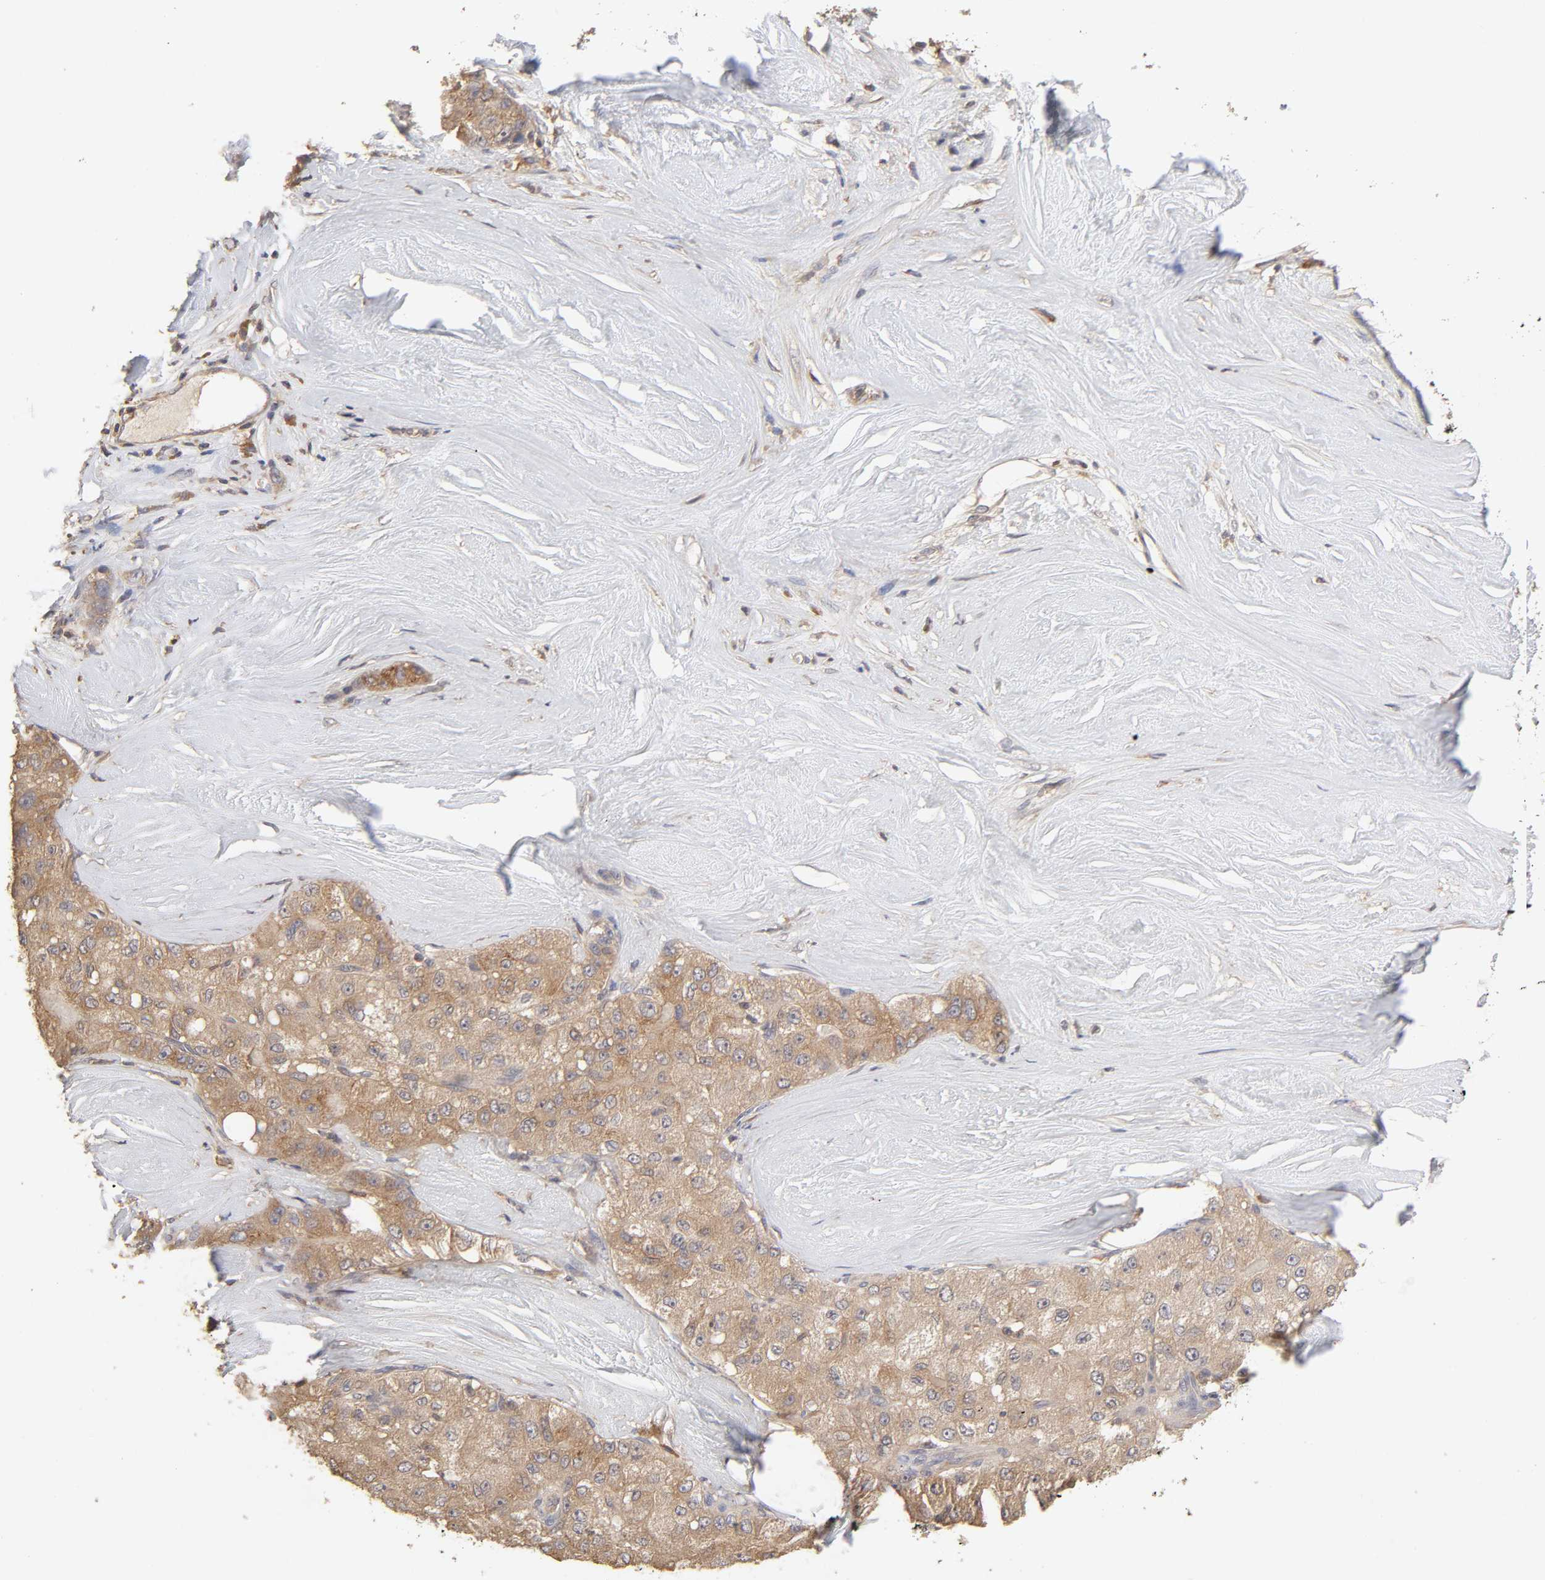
{"staining": {"intensity": "moderate", "quantity": ">75%", "location": "cytoplasmic/membranous"}, "tissue": "liver cancer", "cell_type": "Tumor cells", "image_type": "cancer", "snomed": [{"axis": "morphology", "description": "Carcinoma, Hepatocellular, NOS"}, {"axis": "topography", "description": "Liver"}], "caption": "A brown stain highlights moderate cytoplasmic/membranous staining of a protein in hepatocellular carcinoma (liver) tumor cells.", "gene": "AP1G2", "patient": {"sex": "male", "age": 80}}